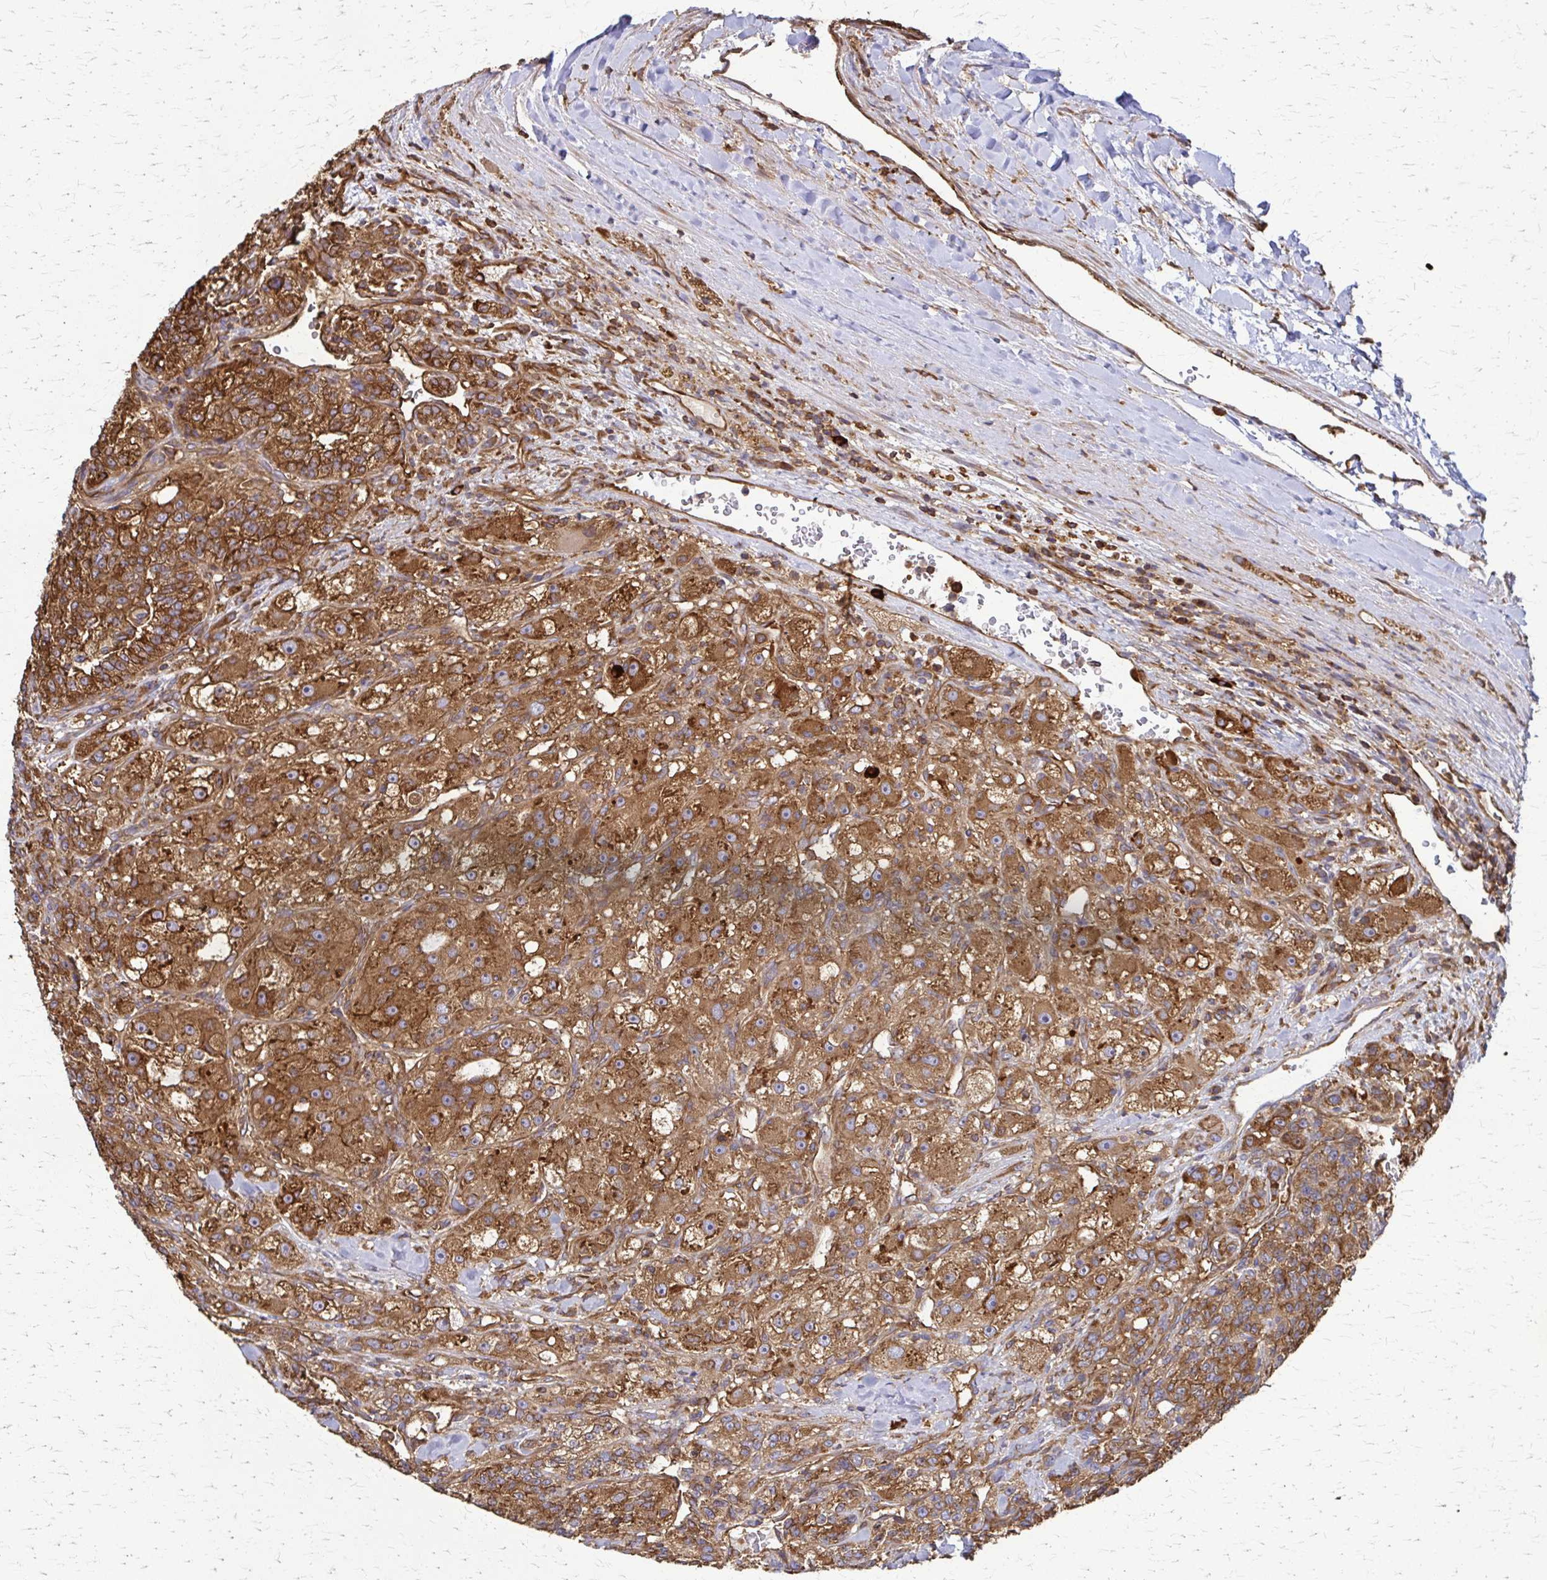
{"staining": {"intensity": "moderate", "quantity": ">75%", "location": "cytoplasmic/membranous"}, "tissue": "renal cancer", "cell_type": "Tumor cells", "image_type": "cancer", "snomed": [{"axis": "morphology", "description": "Adenocarcinoma, NOS"}, {"axis": "topography", "description": "Kidney"}], "caption": "A photomicrograph showing moderate cytoplasmic/membranous expression in approximately >75% of tumor cells in renal cancer (adenocarcinoma), as visualized by brown immunohistochemical staining.", "gene": "EEF2", "patient": {"sex": "female", "age": 63}}